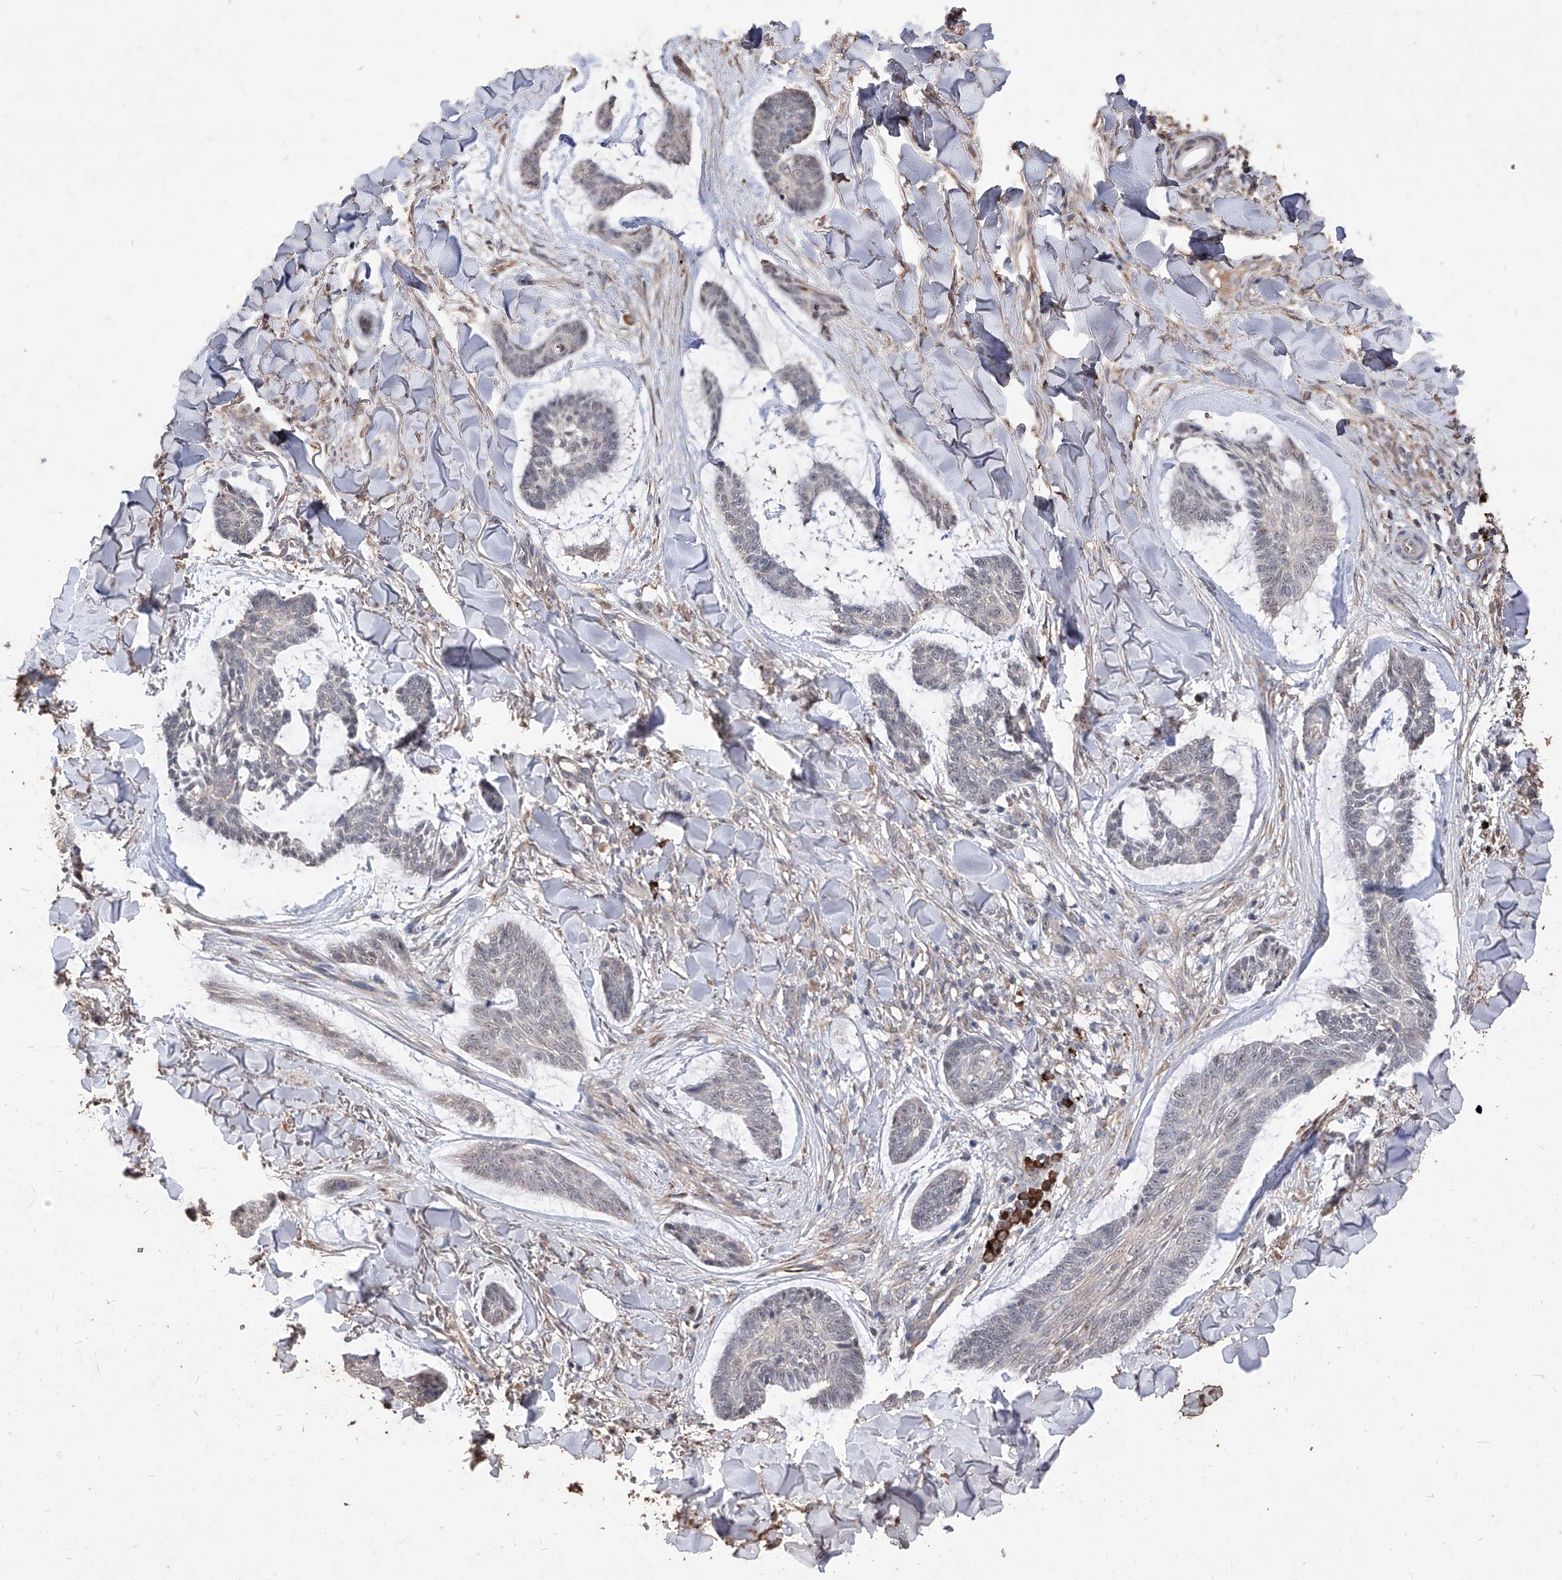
{"staining": {"intensity": "negative", "quantity": "none", "location": "none"}, "tissue": "skin cancer", "cell_type": "Tumor cells", "image_type": "cancer", "snomed": [{"axis": "morphology", "description": "Basal cell carcinoma"}, {"axis": "topography", "description": "Skin"}], "caption": "A histopathology image of skin cancer stained for a protein demonstrates no brown staining in tumor cells.", "gene": "EML1", "patient": {"sex": "male", "age": 43}}